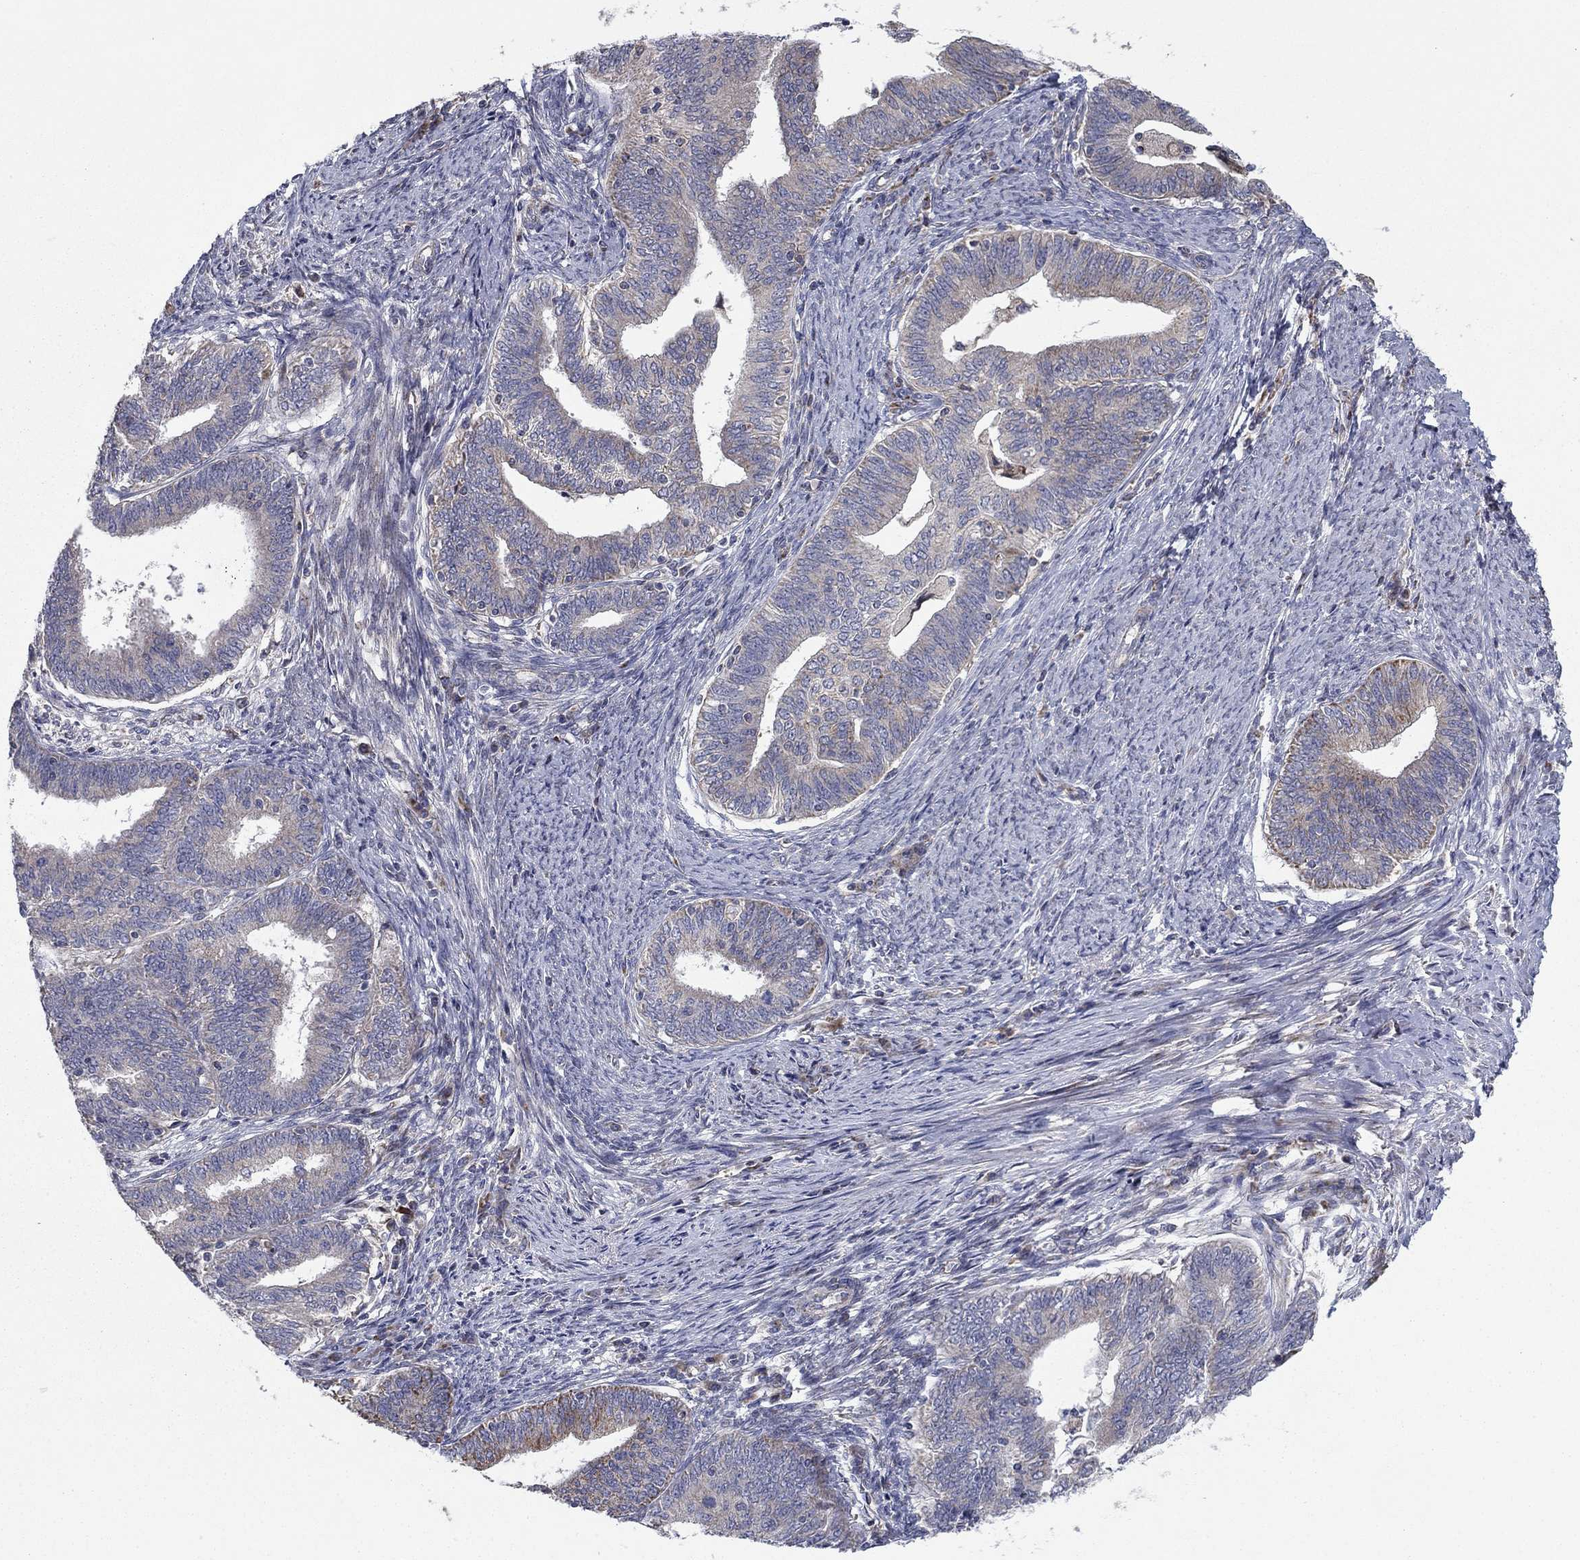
{"staining": {"intensity": "moderate", "quantity": "<25%", "location": "cytoplasmic/membranous"}, "tissue": "endometrial cancer", "cell_type": "Tumor cells", "image_type": "cancer", "snomed": [{"axis": "morphology", "description": "Adenocarcinoma, NOS"}, {"axis": "topography", "description": "Endometrium"}], "caption": "A high-resolution micrograph shows immunohistochemistry staining of endometrial cancer, which displays moderate cytoplasmic/membranous positivity in about <25% of tumor cells.", "gene": "MMAA", "patient": {"sex": "female", "age": 82}}